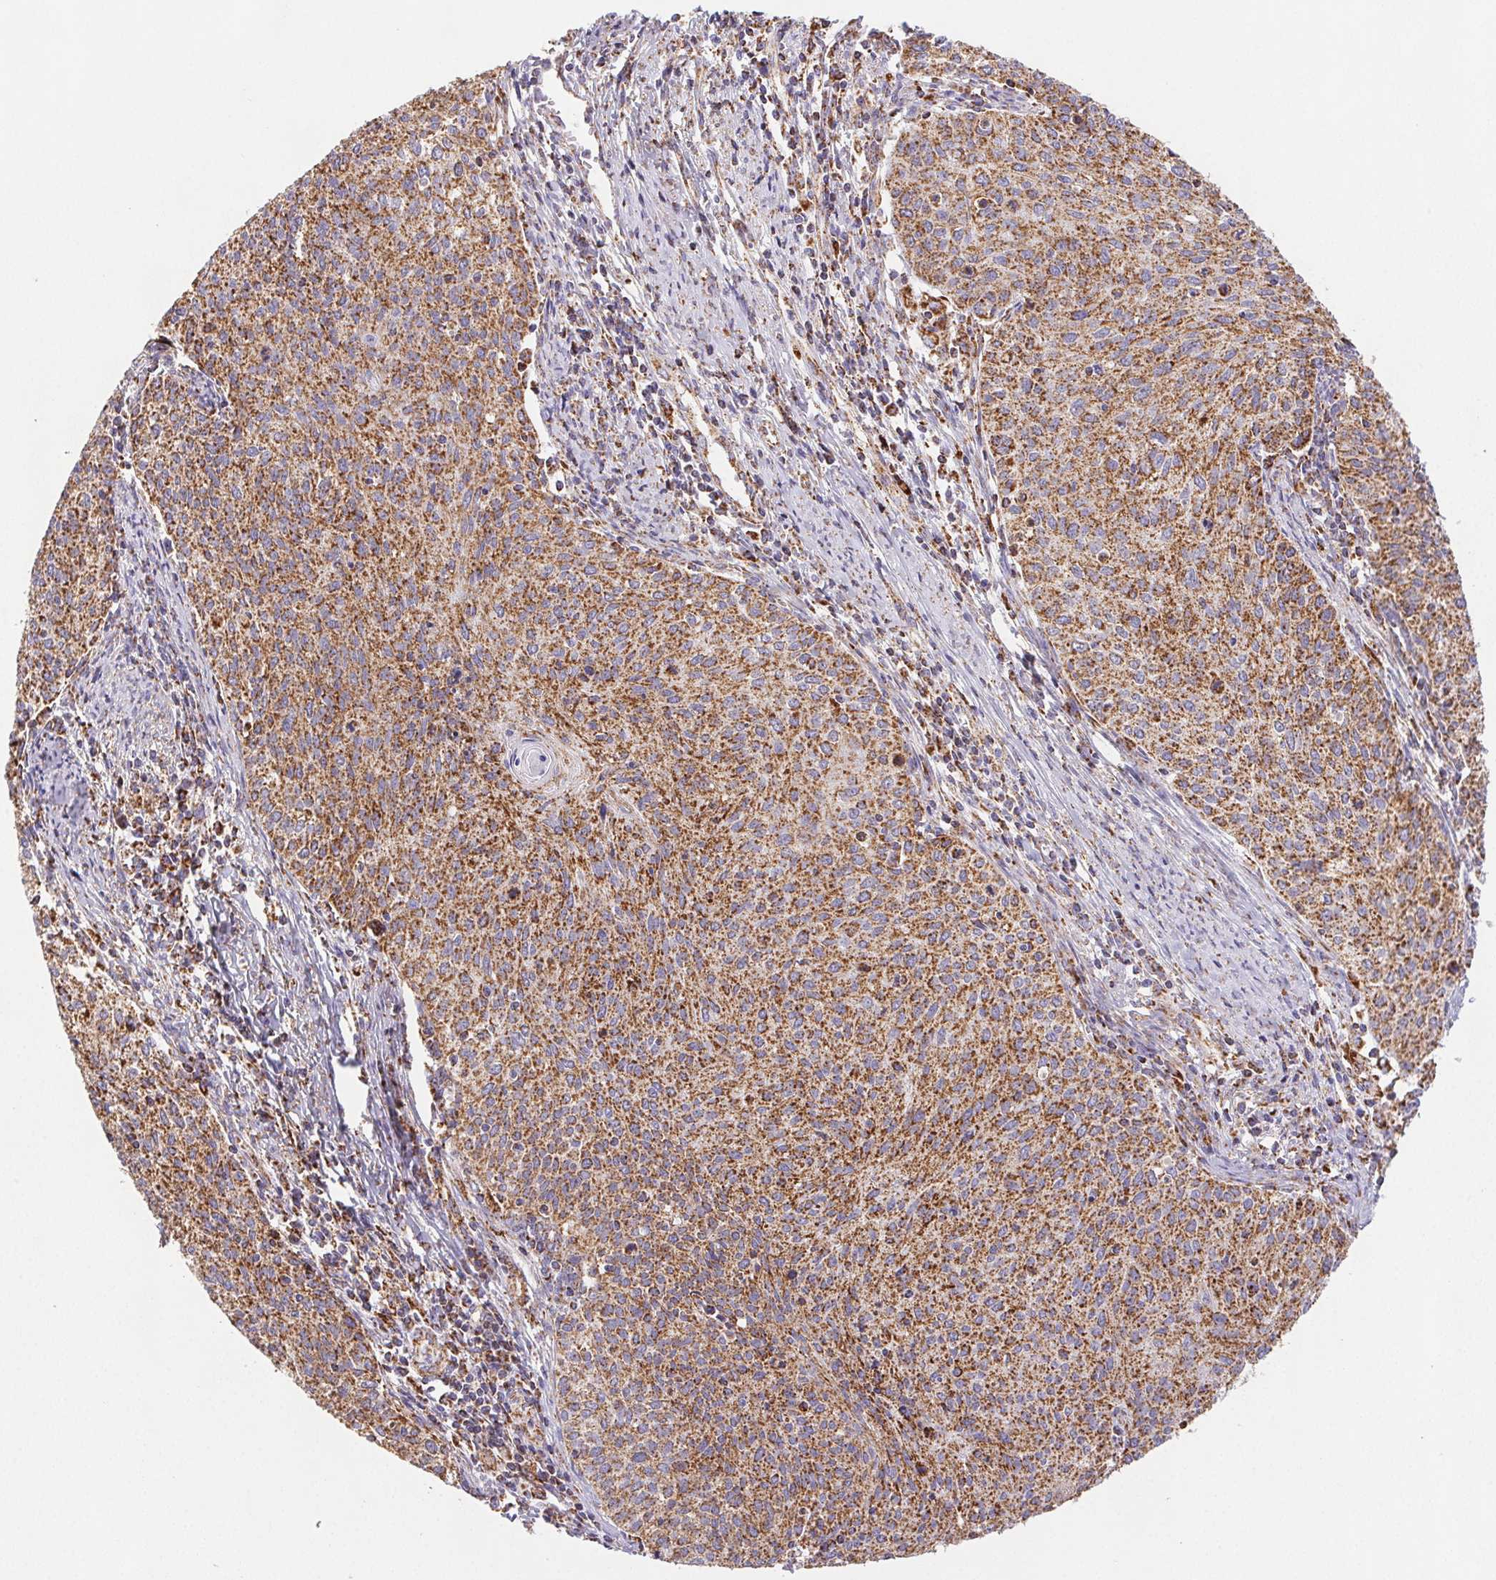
{"staining": {"intensity": "moderate", "quantity": ">75%", "location": "cytoplasmic/membranous"}, "tissue": "cervical cancer", "cell_type": "Tumor cells", "image_type": "cancer", "snomed": [{"axis": "morphology", "description": "Squamous cell carcinoma, NOS"}, {"axis": "topography", "description": "Cervix"}], "caption": "Cervical cancer stained for a protein demonstrates moderate cytoplasmic/membranous positivity in tumor cells.", "gene": "NIPSNAP2", "patient": {"sex": "female", "age": 38}}